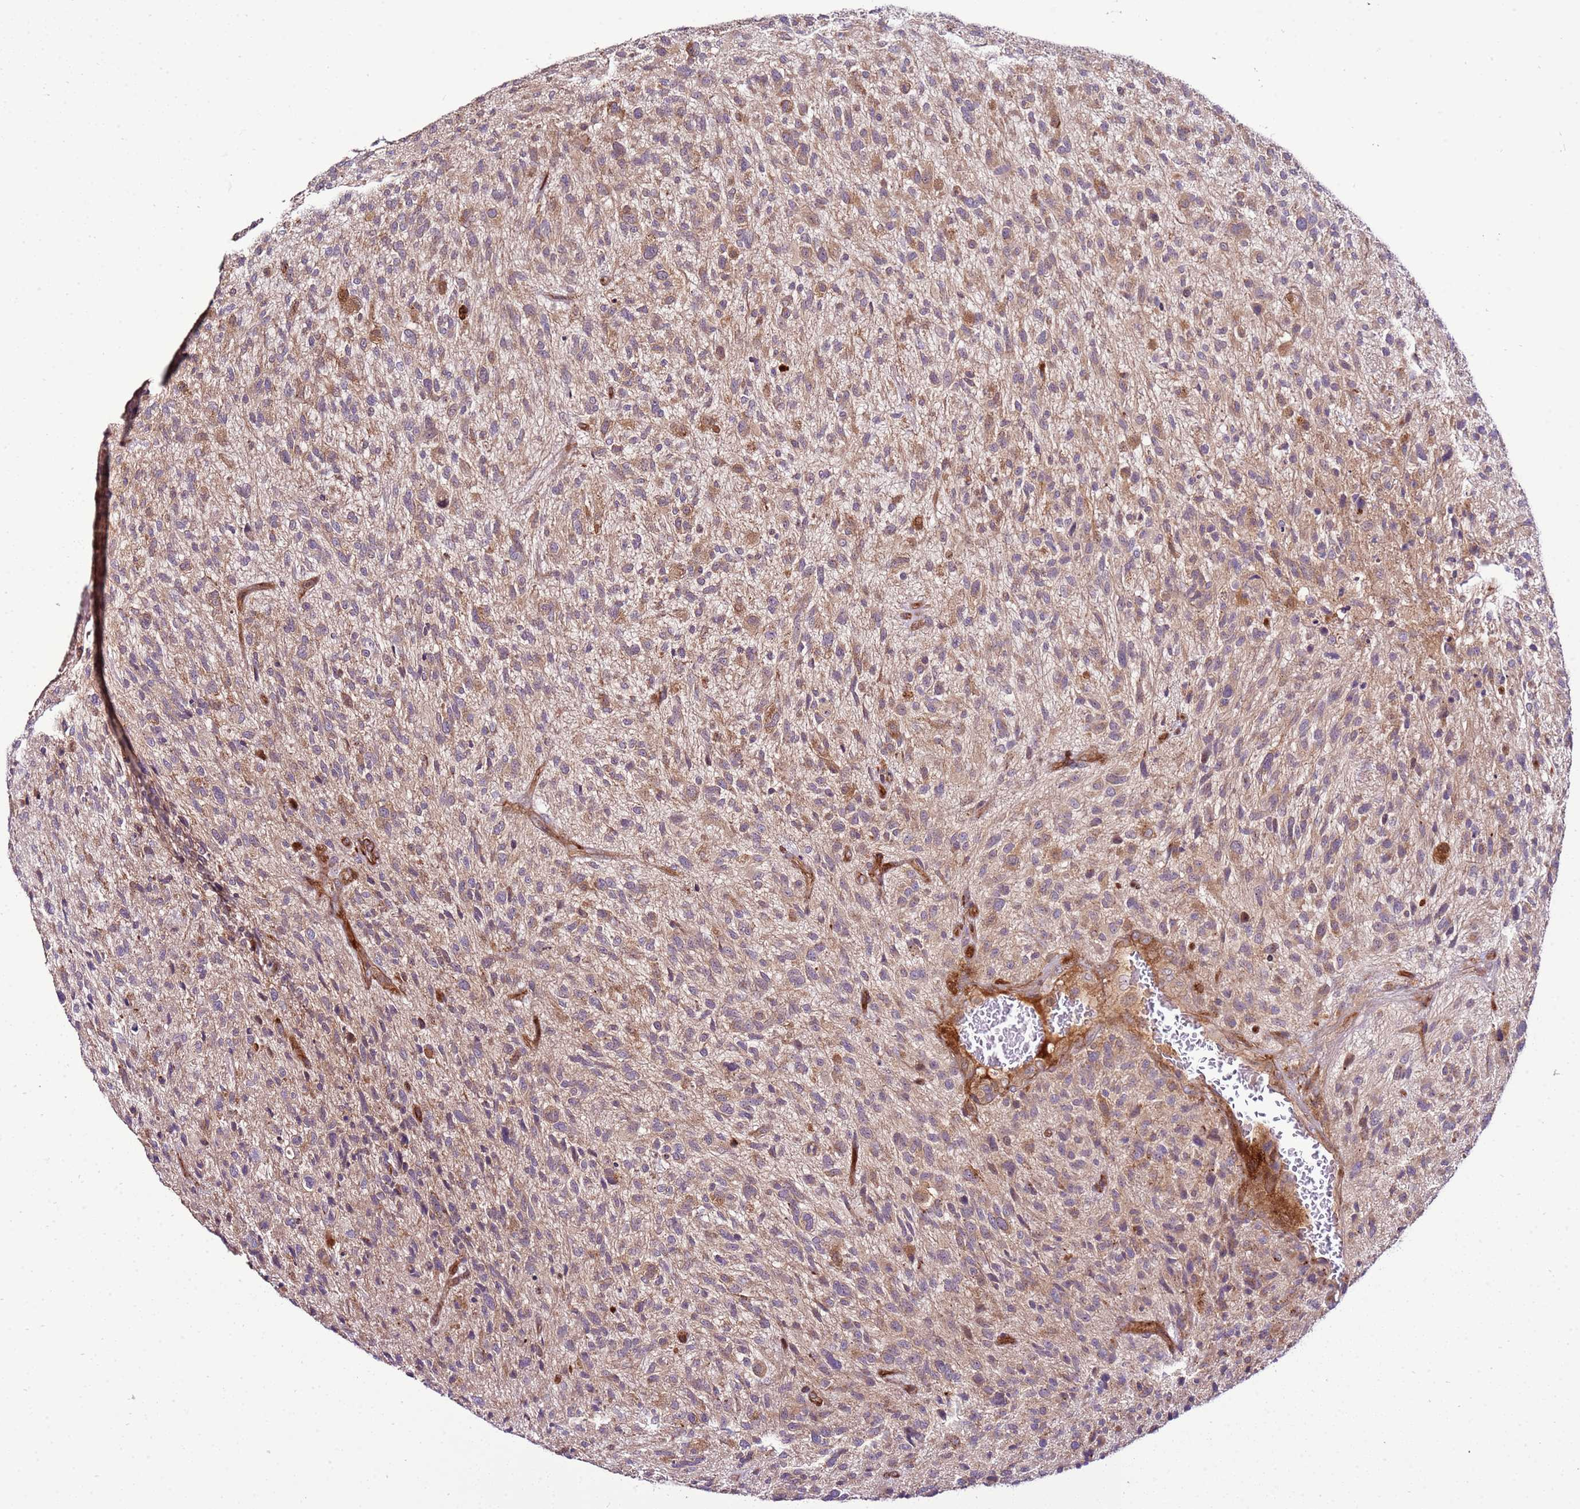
{"staining": {"intensity": "moderate", "quantity": "<25%", "location": "cytoplasmic/membranous"}, "tissue": "glioma", "cell_type": "Tumor cells", "image_type": "cancer", "snomed": [{"axis": "morphology", "description": "Glioma, malignant, High grade"}, {"axis": "topography", "description": "Brain"}], "caption": "High-power microscopy captured an immunohistochemistry (IHC) photomicrograph of high-grade glioma (malignant), revealing moderate cytoplasmic/membranous expression in about <25% of tumor cells. (DAB = brown stain, brightfield microscopy at high magnification).", "gene": "ZNF624", "patient": {"sex": "male", "age": 47}}